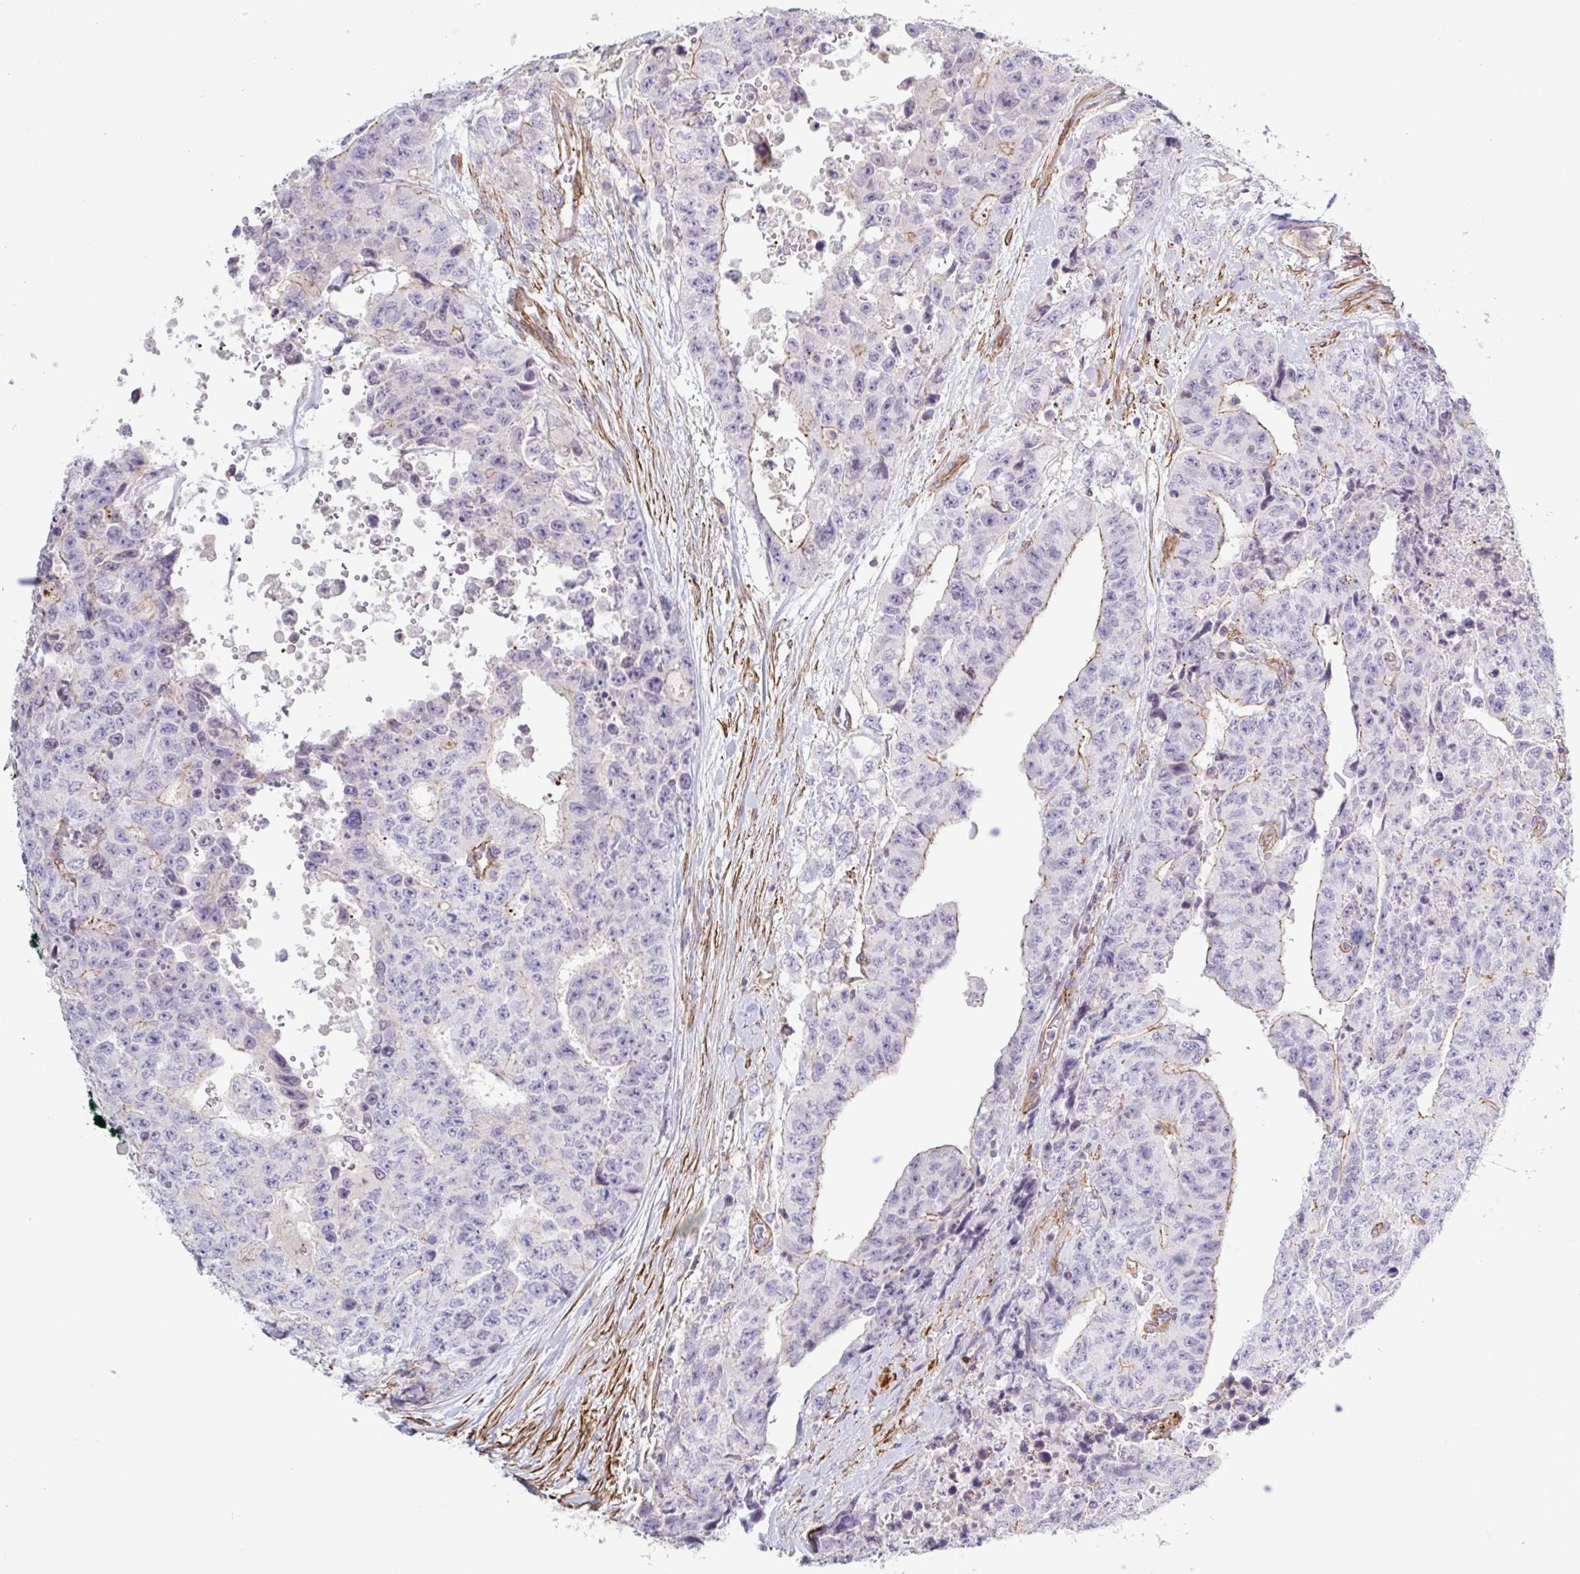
{"staining": {"intensity": "weak", "quantity": "<25%", "location": "cytoplasmic/membranous"}, "tissue": "testis cancer", "cell_type": "Tumor cells", "image_type": "cancer", "snomed": [{"axis": "morphology", "description": "Carcinoma, Embryonal, NOS"}, {"axis": "topography", "description": "Testis"}], "caption": "Testis cancer was stained to show a protein in brown. There is no significant expression in tumor cells. Nuclei are stained in blue.", "gene": "SHISA7", "patient": {"sex": "male", "age": 24}}